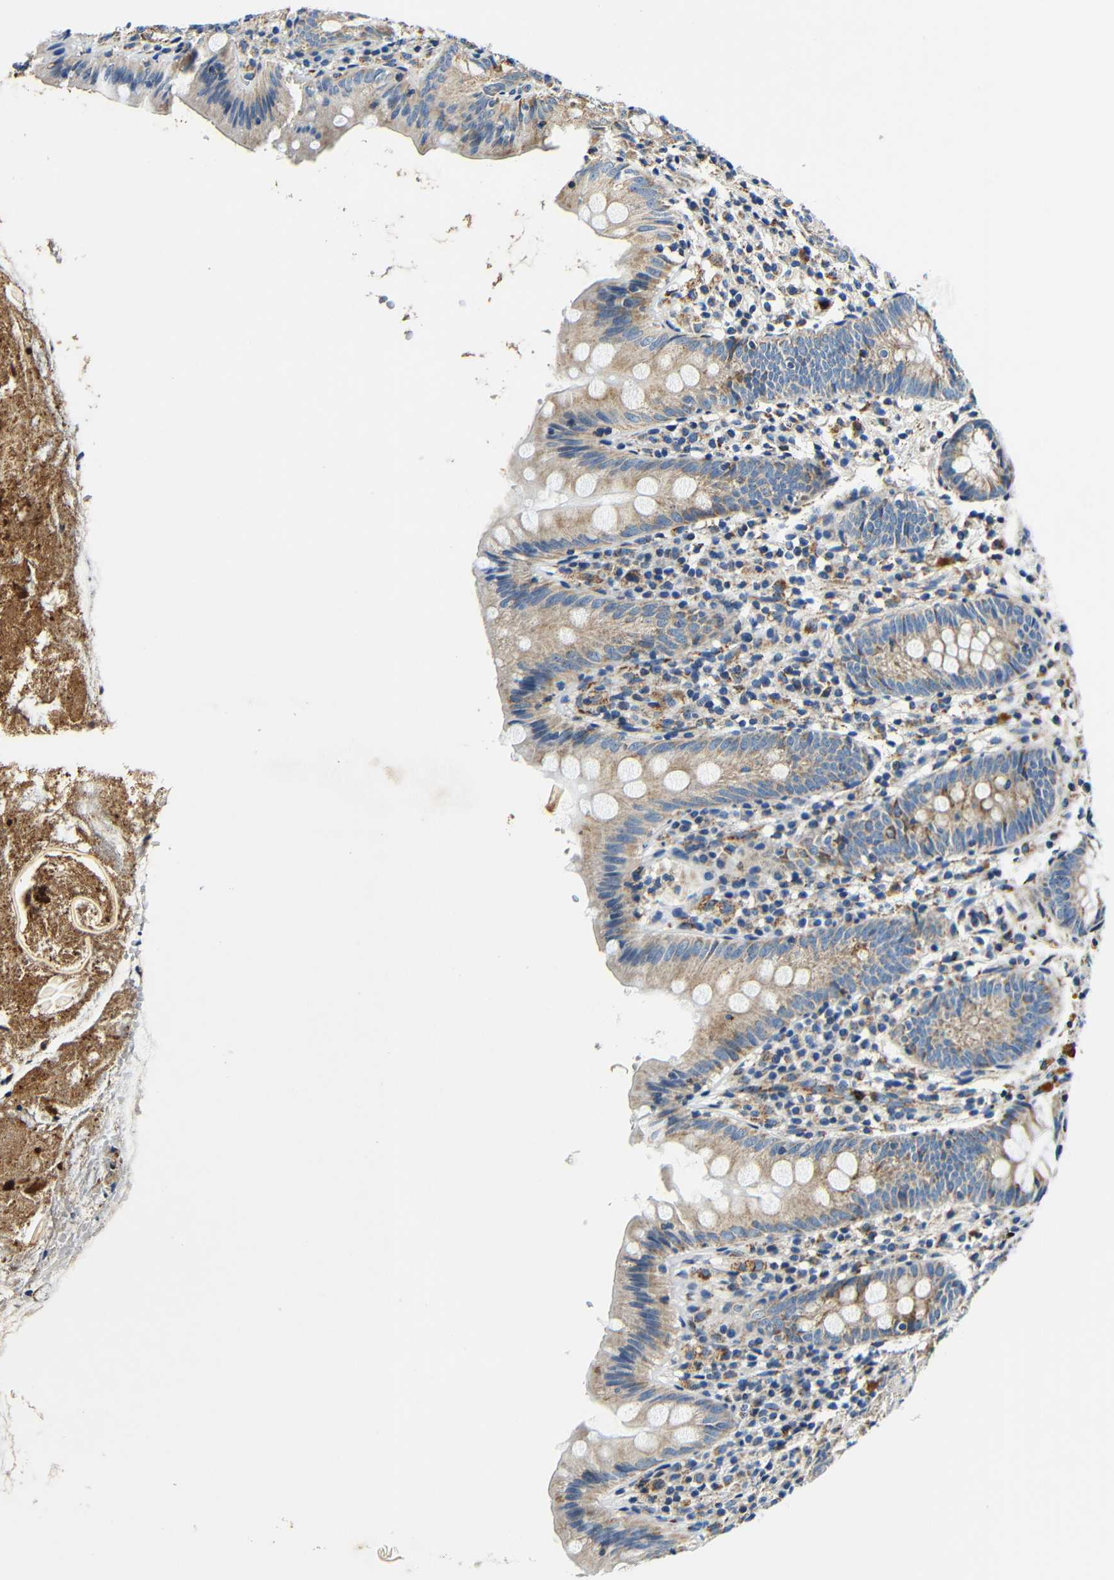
{"staining": {"intensity": "moderate", "quantity": "25%-75%", "location": "cytoplasmic/membranous"}, "tissue": "appendix", "cell_type": "Glandular cells", "image_type": "normal", "snomed": [{"axis": "morphology", "description": "Normal tissue, NOS"}, {"axis": "topography", "description": "Appendix"}], "caption": "Immunohistochemical staining of unremarkable appendix displays moderate cytoplasmic/membranous protein positivity in approximately 25%-75% of glandular cells.", "gene": "GALNT18", "patient": {"sex": "male", "age": 52}}